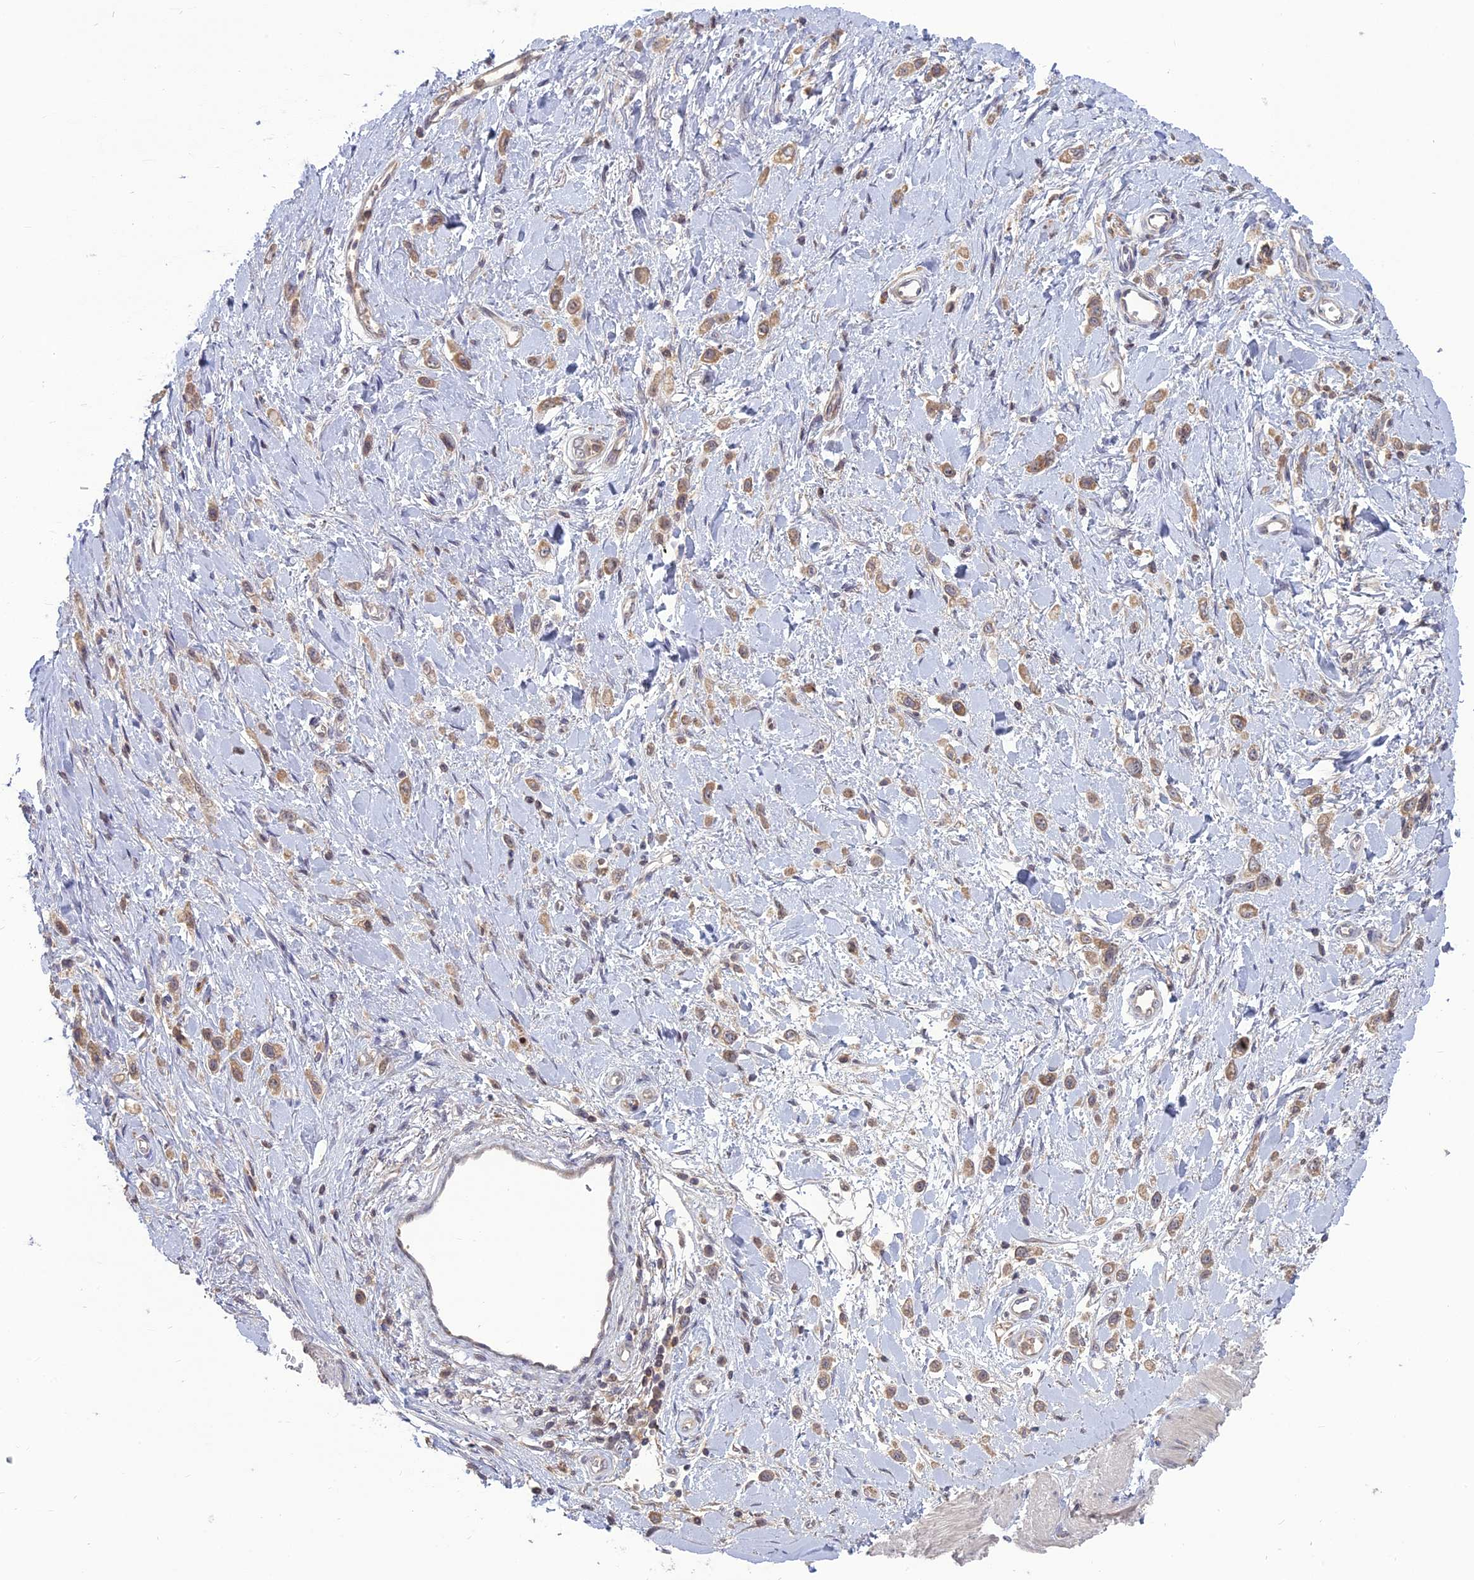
{"staining": {"intensity": "weak", "quantity": ">75%", "location": "cytoplasmic/membranous"}, "tissue": "stomach cancer", "cell_type": "Tumor cells", "image_type": "cancer", "snomed": [{"axis": "morphology", "description": "Adenocarcinoma, NOS"}, {"axis": "topography", "description": "Stomach"}], "caption": "An image showing weak cytoplasmic/membranous staining in about >75% of tumor cells in stomach cancer, as visualized by brown immunohistochemical staining.", "gene": "TMEM208", "patient": {"sex": "female", "age": 65}}